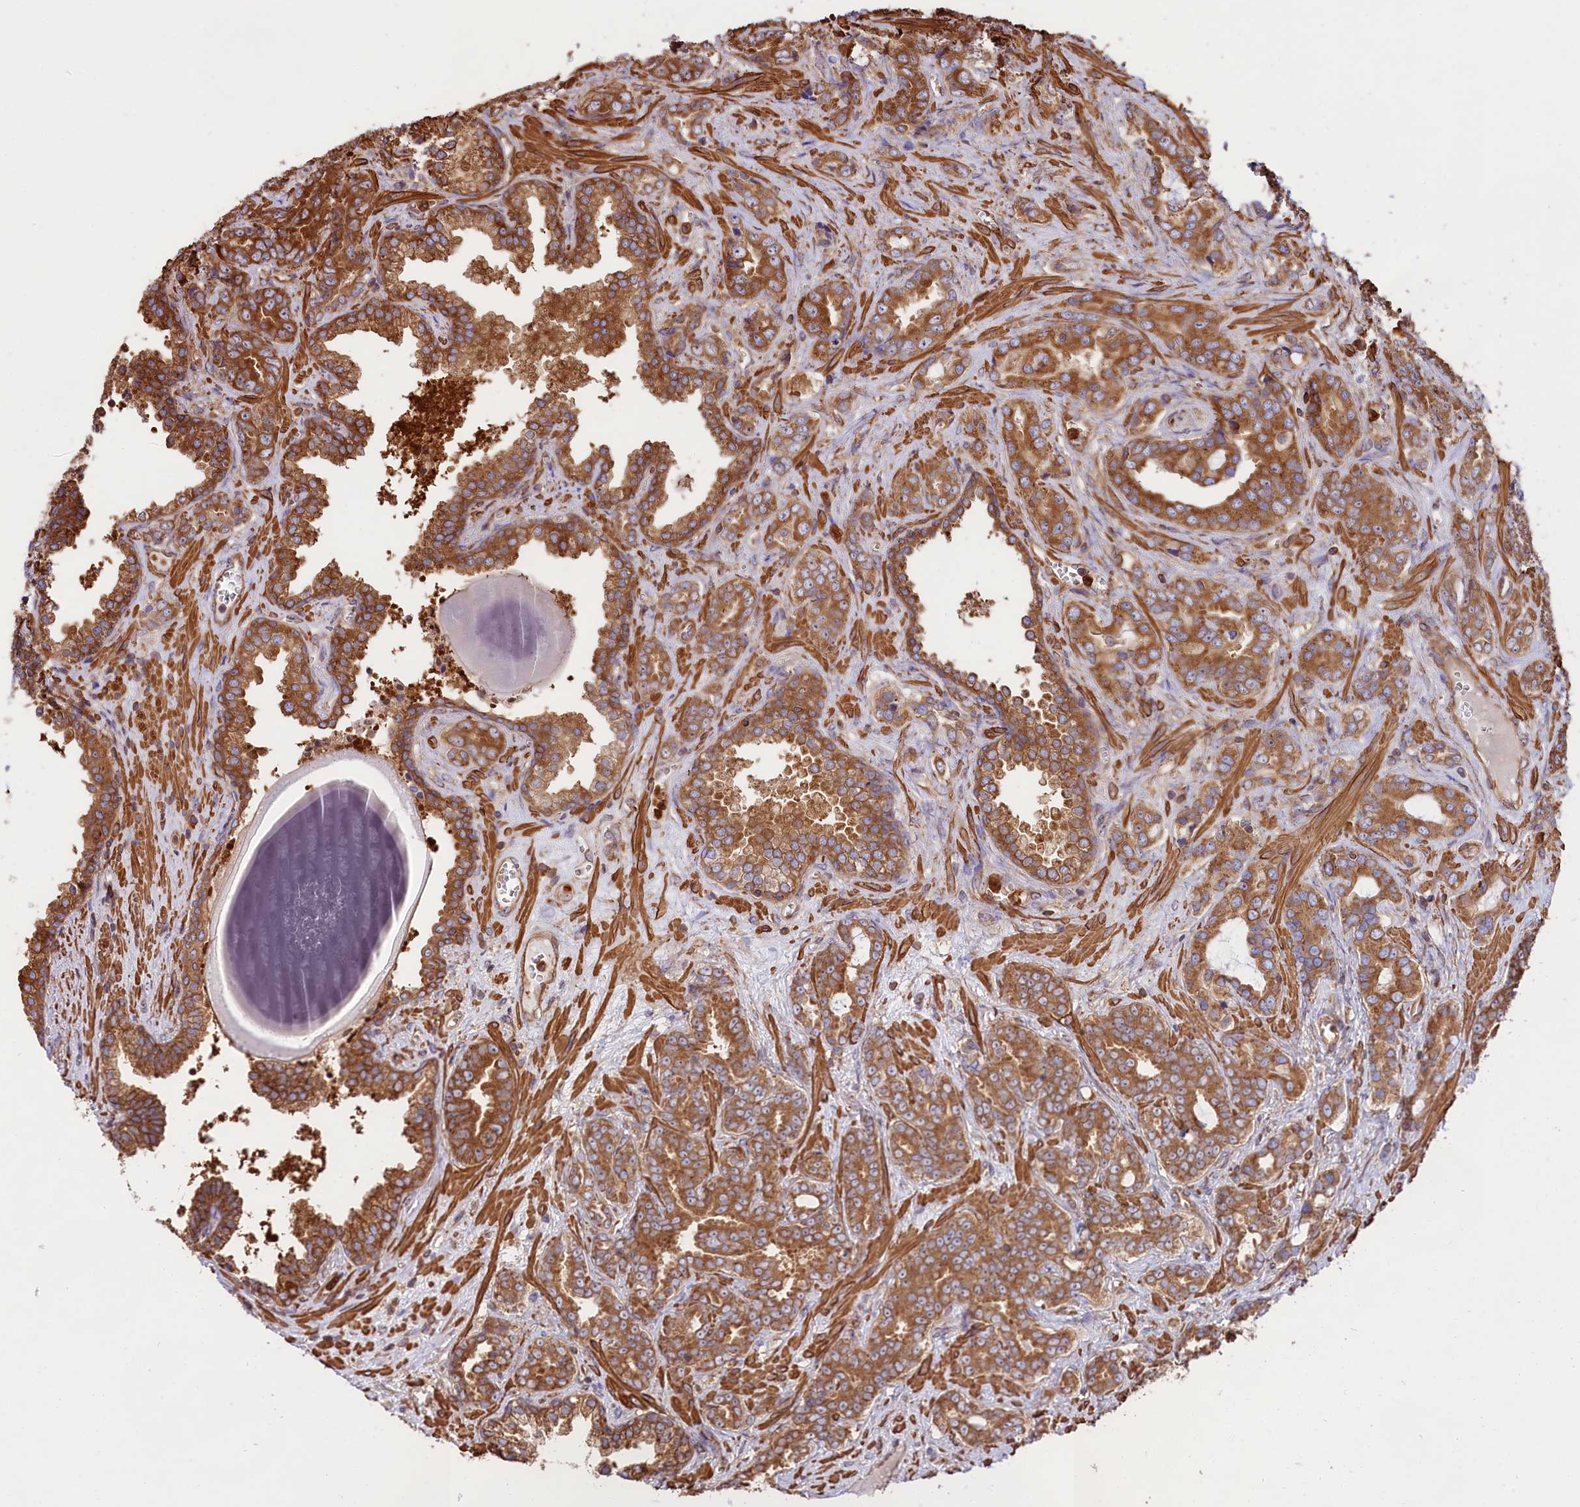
{"staining": {"intensity": "moderate", "quantity": ">75%", "location": "cytoplasmic/membranous"}, "tissue": "prostate cancer", "cell_type": "Tumor cells", "image_type": "cancer", "snomed": [{"axis": "morphology", "description": "Adenocarcinoma, High grade"}, {"axis": "topography", "description": "Prostate"}], "caption": "IHC of human prostate cancer (high-grade adenocarcinoma) shows medium levels of moderate cytoplasmic/membranous positivity in approximately >75% of tumor cells. Immunohistochemistry stains the protein in brown and the nuclei are stained blue.", "gene": "GYS1", "patient": {"sex": "male", "age": 67}}